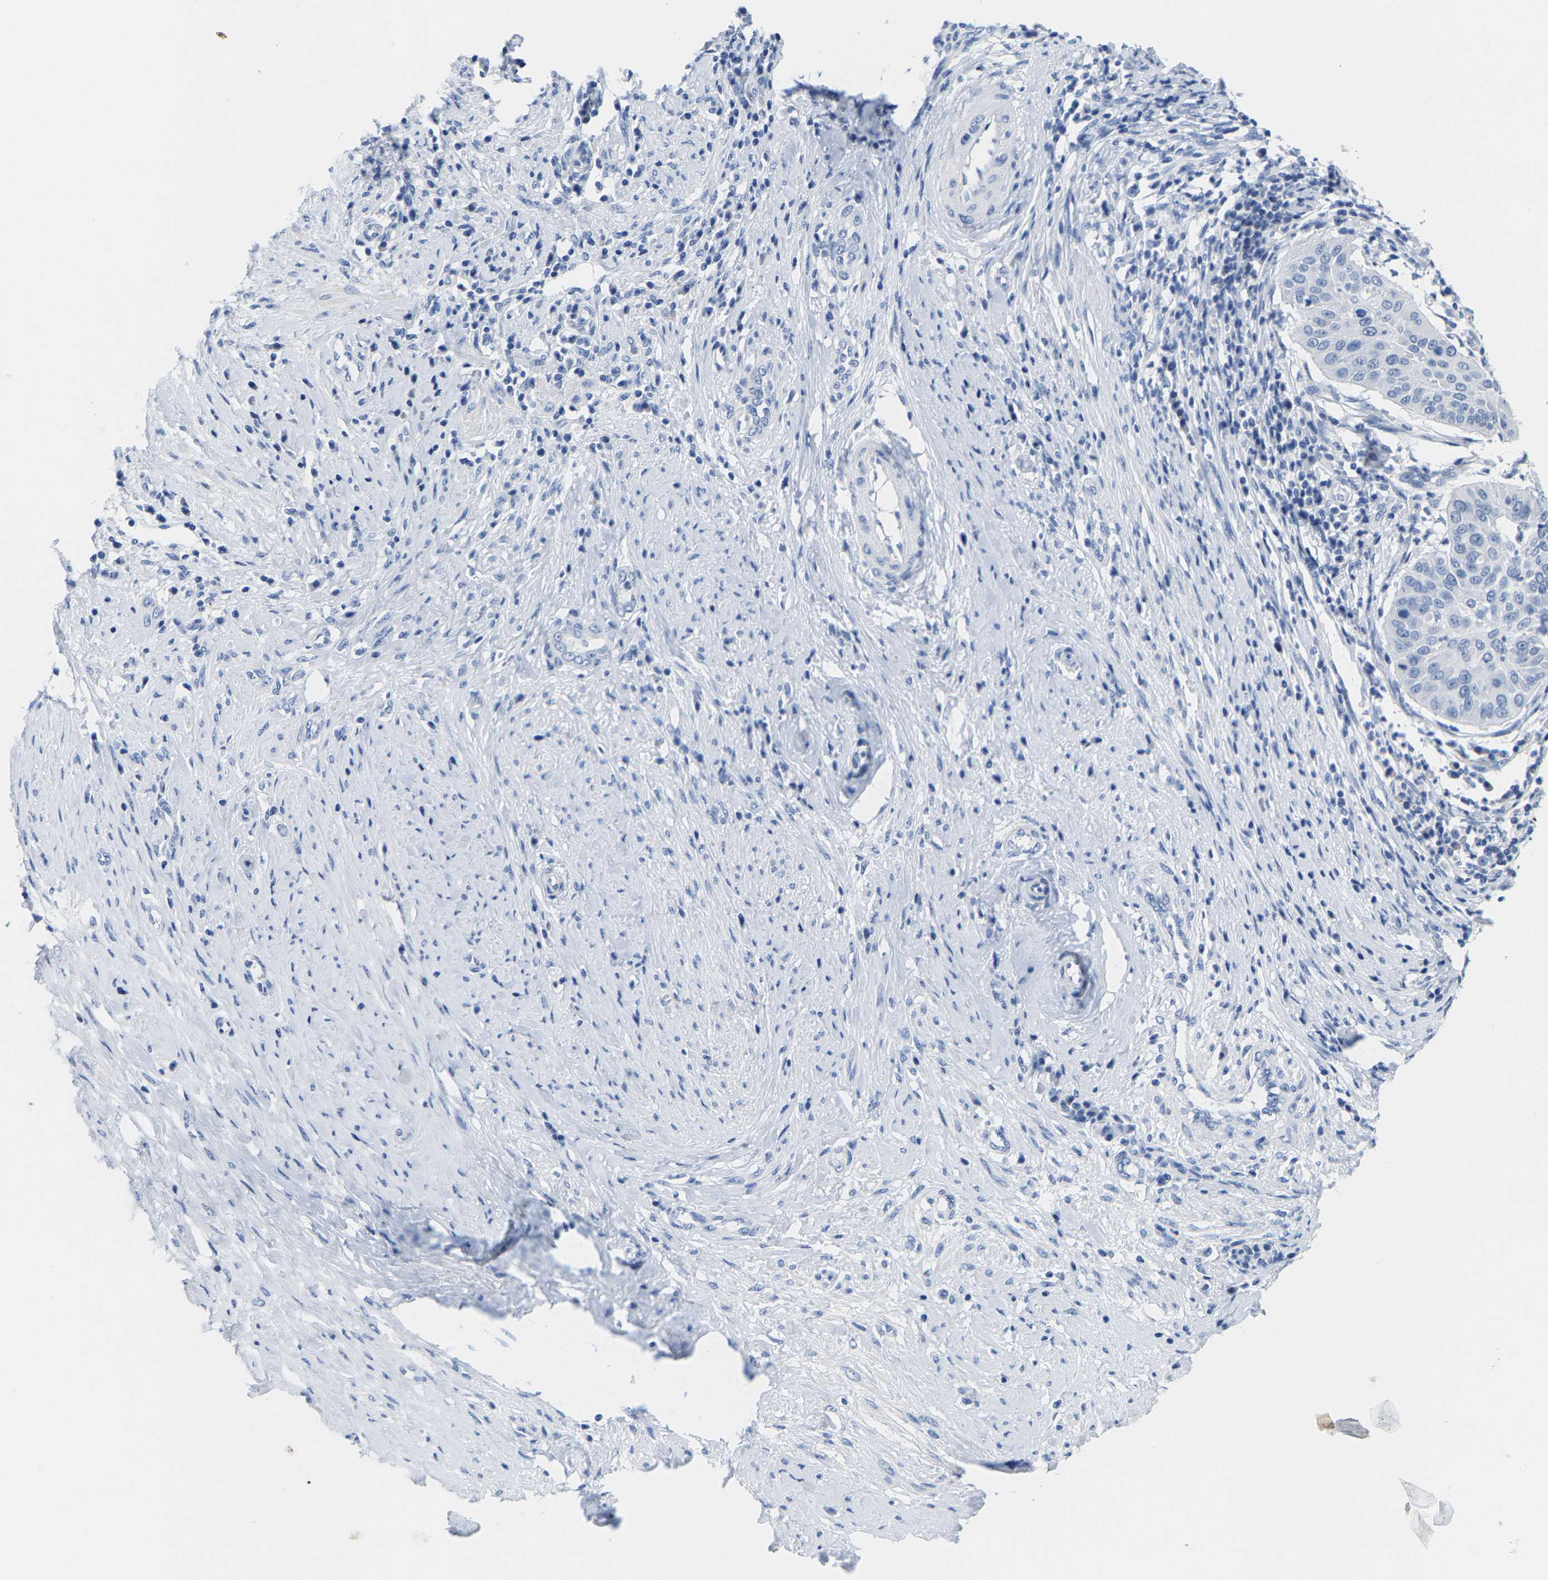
{"staining": {"intensity": "negative", "quantity": "none", "location": "none"}, "tissue": "cervical cancer", "cell_type": "Tumor cells", "image_type": "cancer", "snomed": [{"axis": "morphology", "description": "Normal tissue, NOS"}, {"axis": "morphology", "description": "Squamous cell carcinoma, NOS"}, {"axis": "topography", "description": "Cervix"}], "caption": "High power microscopy photomicrograph of an IHC histopathology image of cervical cancer, revealing no significant positivity in tumor cells.", "gene": "KLHL1", "patient": {"sex": "female", "age": 39}}